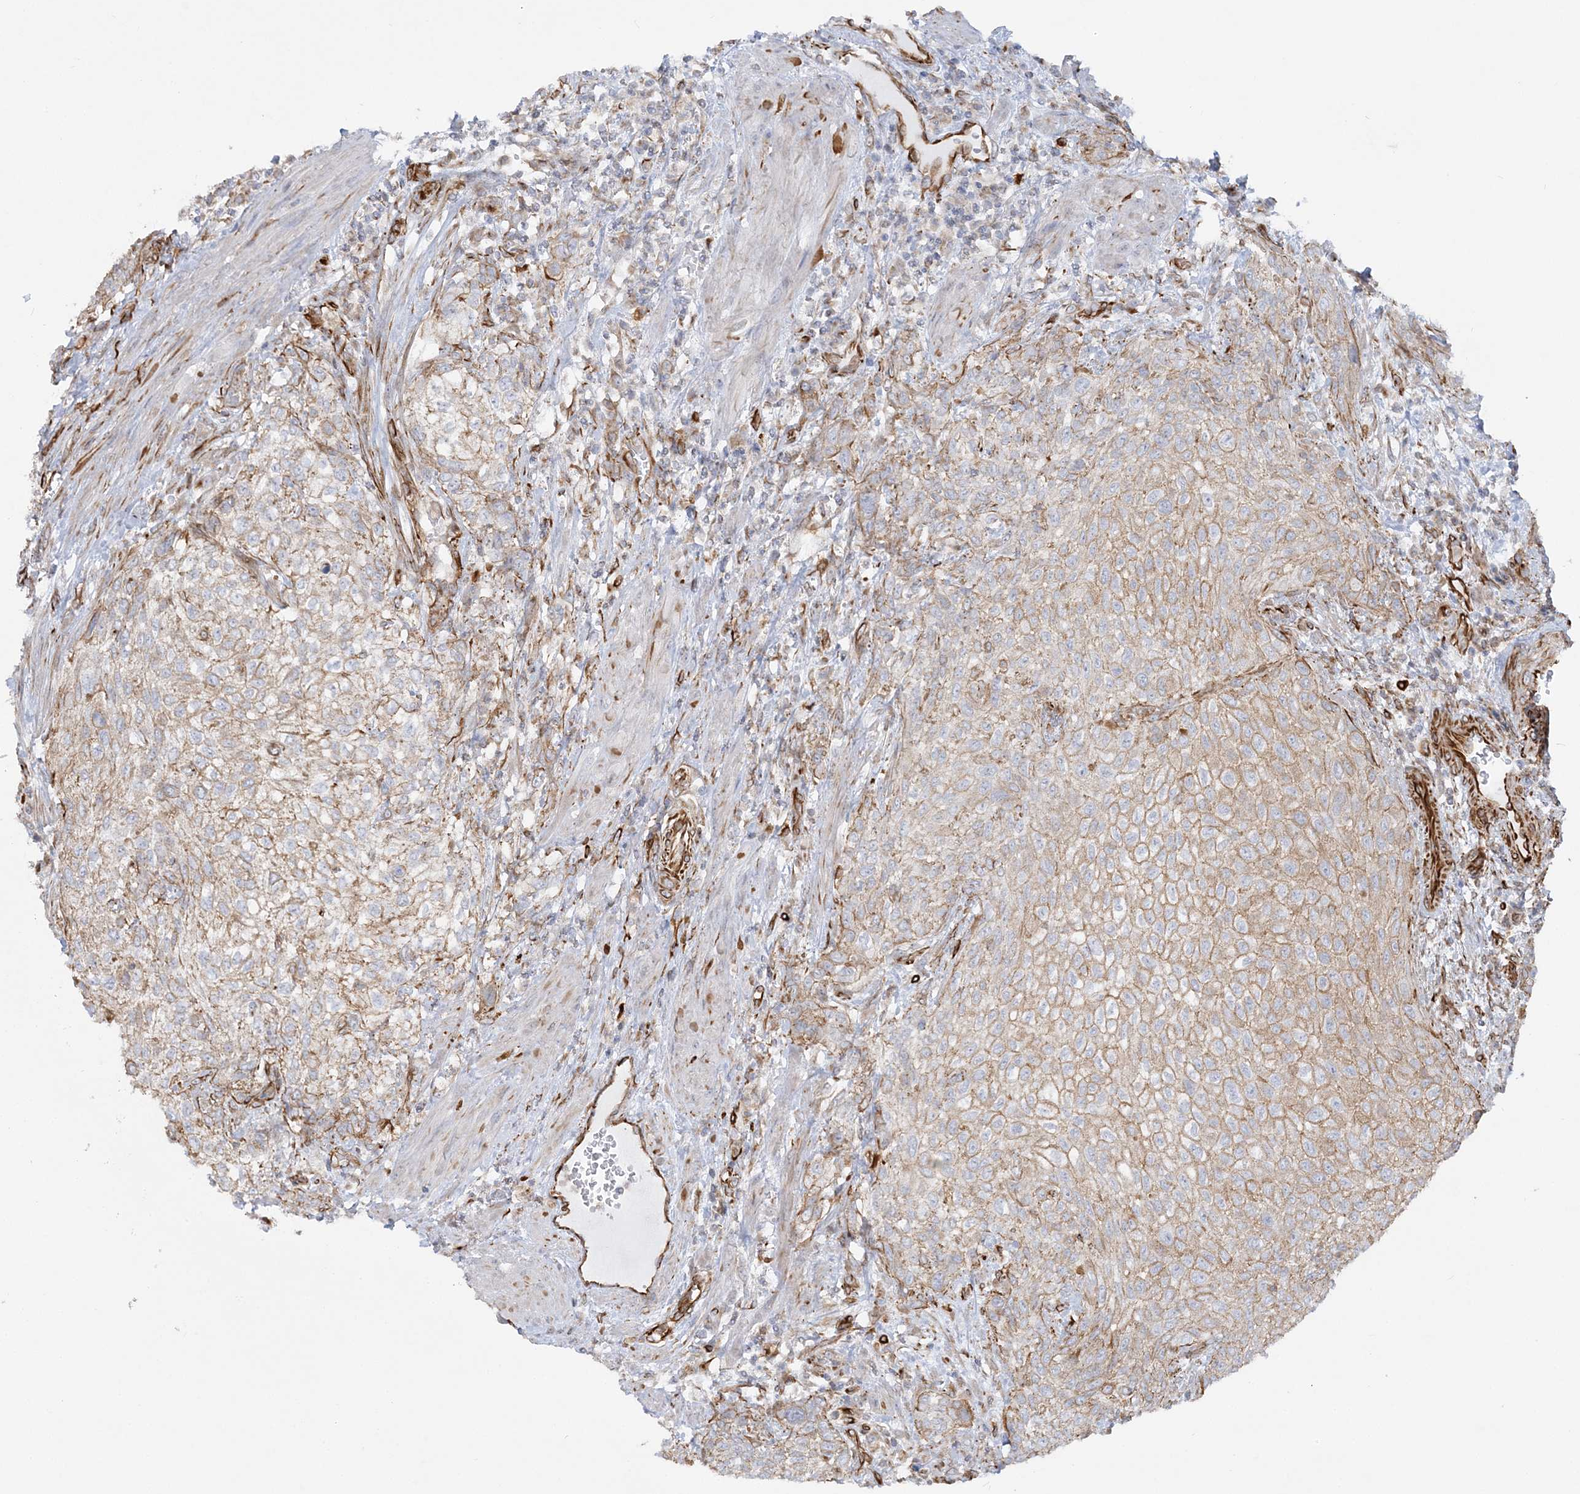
{"staining": {"intensity": "moderate", "quantity": ">75%", "location": "cytoplasmic/membranous"}, "tissue": "urothelial cancer", "cell_type": "Tumor cells", "image_type": "cancer", "snomed": [{"axis": "morphology", "description": "Urothelial carcinoma, High grade"}, {"axis": "topography", "description": "Urinary bladder"}], "caption": "Protein expression analysis of high-grade urothelial carcinoma reveals moderate cytoplasmic/membranous expression in approximately >75% of tumor cells. The protein of interest is stained brown, and the nuclei are stained in blue (DAB IHC with brightfield microscopy, high magnification).", "gene": "SCLT1", "patient": {"sex": "male", "age": 35}}